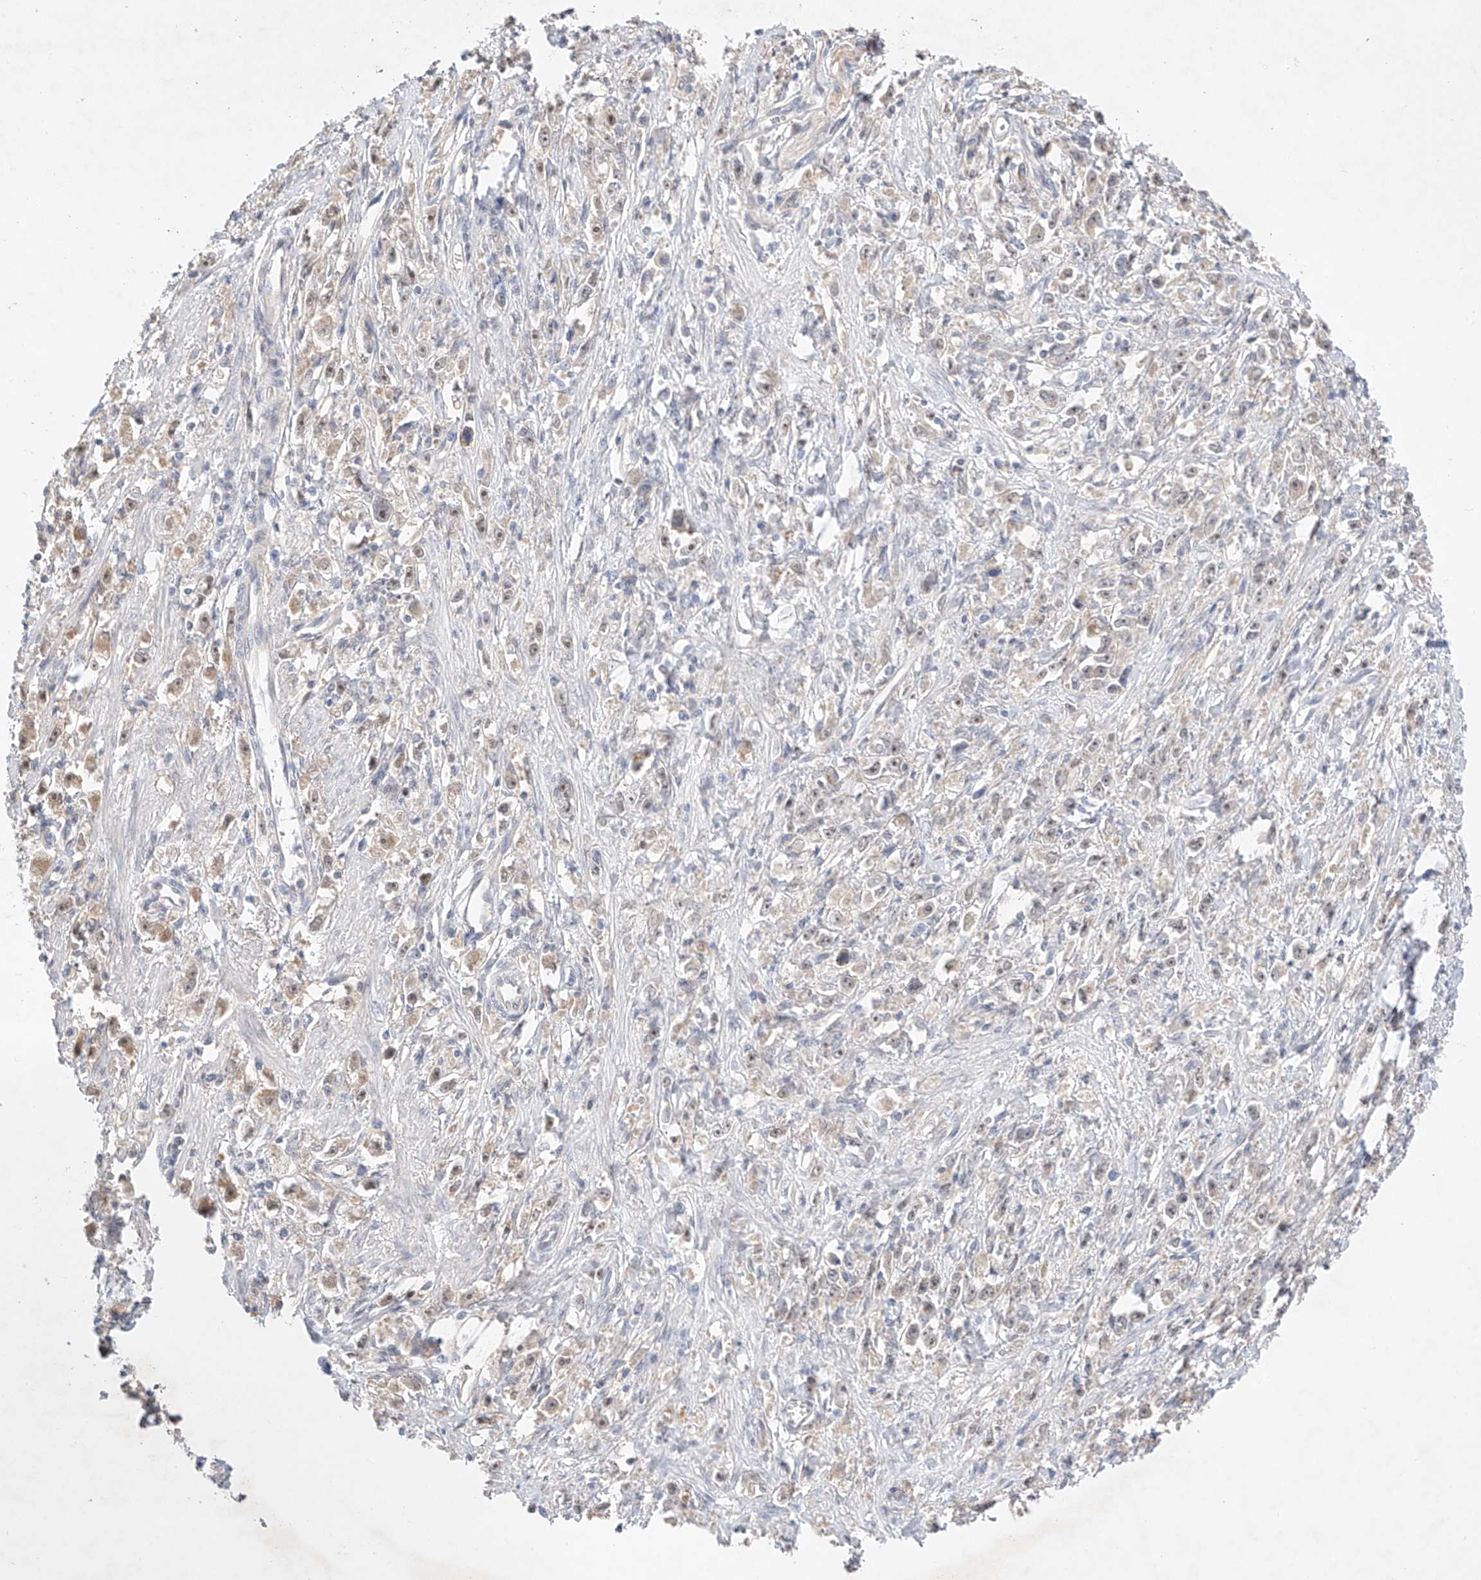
{"staining": {"intensity": "weak", "quantity": "<25%", "location": "cytoplasmic/membranous"}, "tissue": "stomach cancer", "cell_type": "Tumor cells", "image_type": "cancer", "snomed": [{"axis": "morphology", "description": "Adenocarcinoma, NOS"}, {"axis": "topography", "description": "Stomach"}], "caption": "Human stomach cancer (adenocarcinoma) stained for a protein using immunohistochemistry reveals no positivity in tumor cells.", "gene": "IL22RA2", "patient": {"sex": "female", "age": 59}}